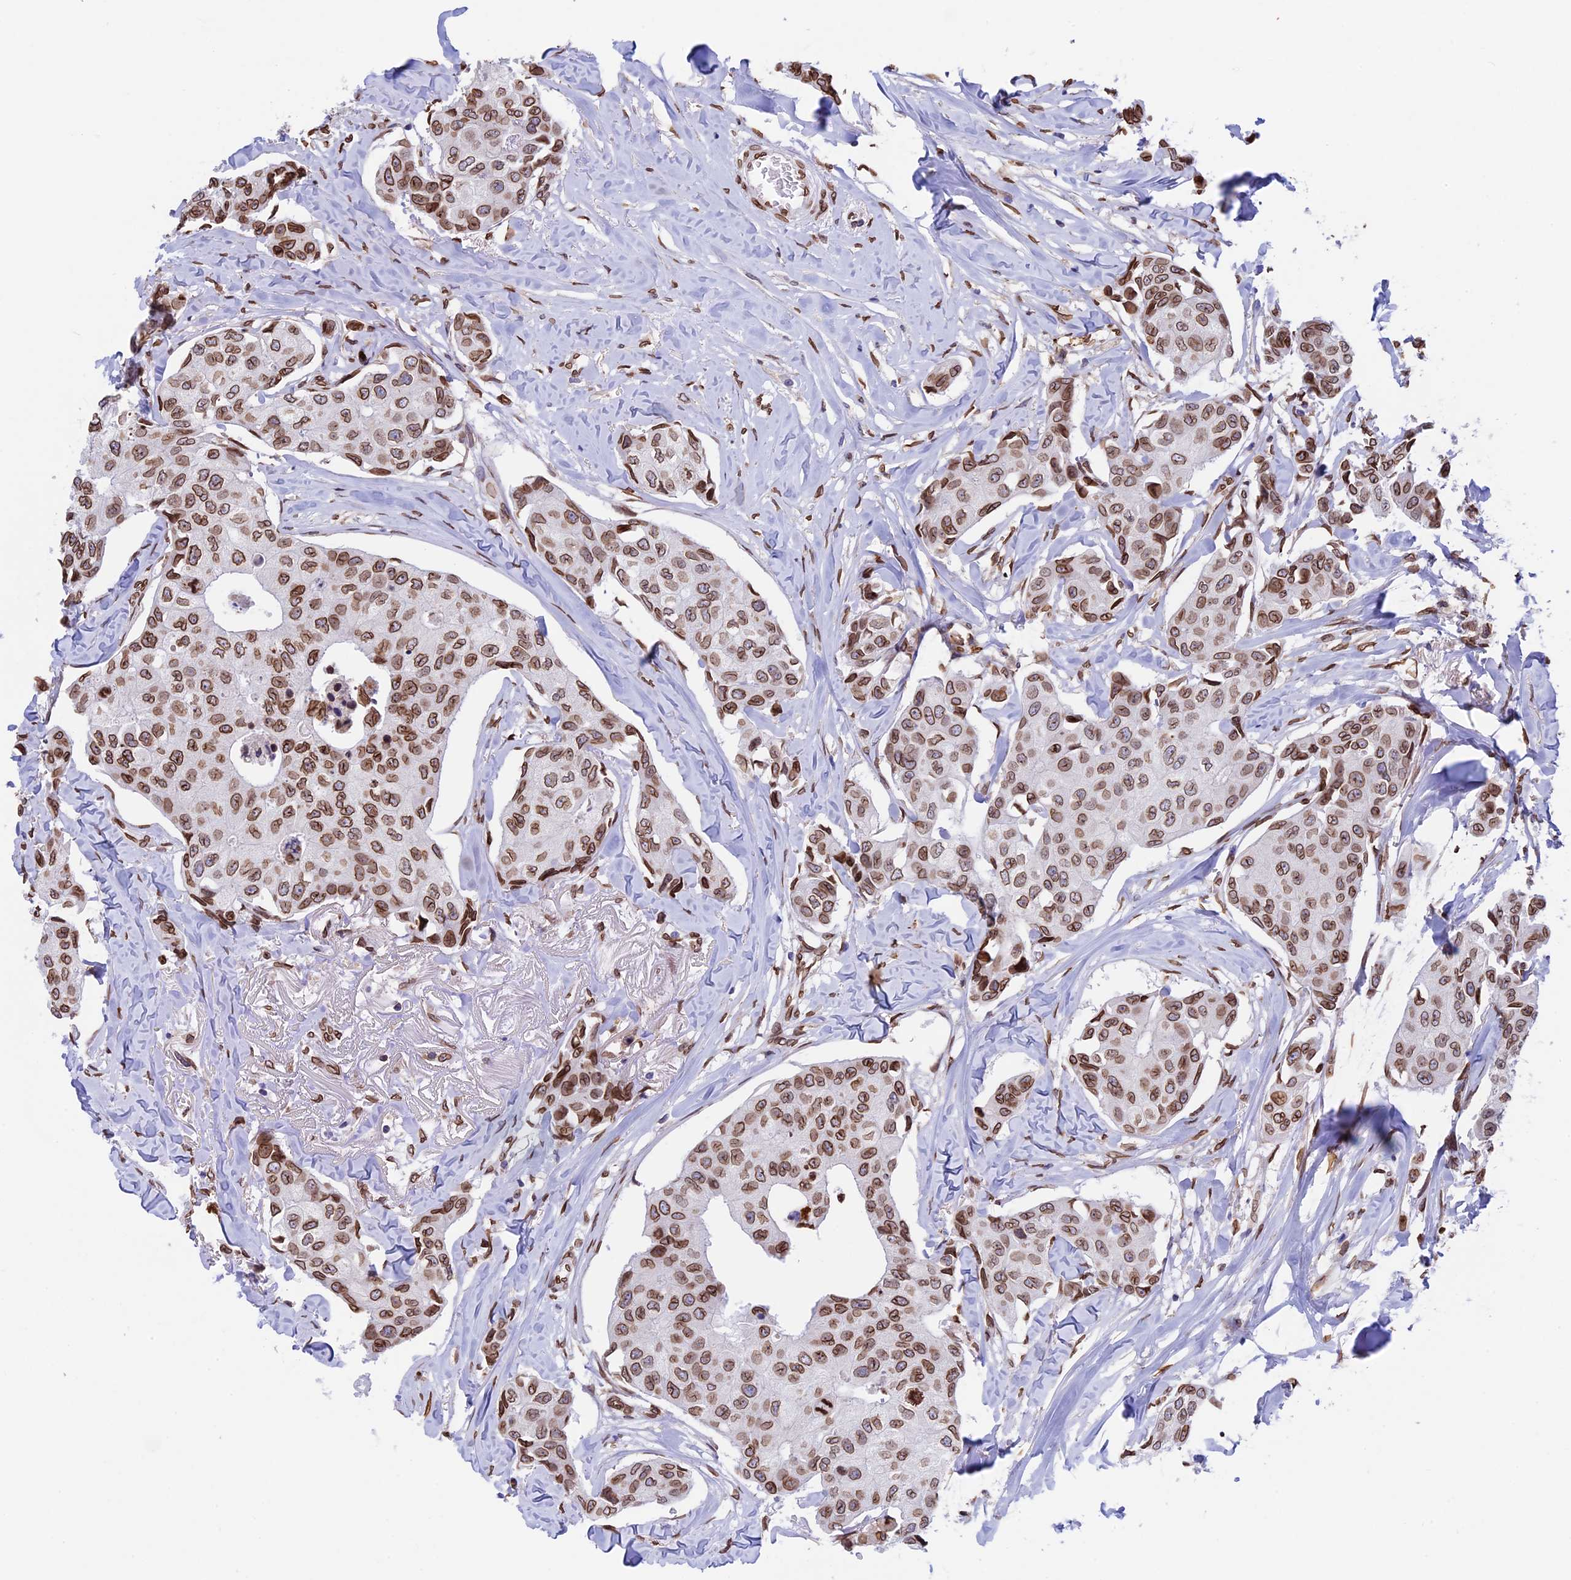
{"staining": {"intensity": "moderate", "quantity": ">75%", "location": "cytoplasmic/membranous,nuclear"}, "tissue": "breast cancer", "cell_type": "Tumor cells", "image_type": "cancer", "snomed": [{"axis": "morphology", "description": "Duct carcinoma"}, {"axis": "topography", "description": "Breast"}], "caption": "Tumor cells show moderate cytoplasmic/membranous and nuclear positivity in approximately >75% of cells in breast cancer (intraductal carcinoma).", "gene": "TMPRSS7", "patient": {"sex": "female", "age": 80}}